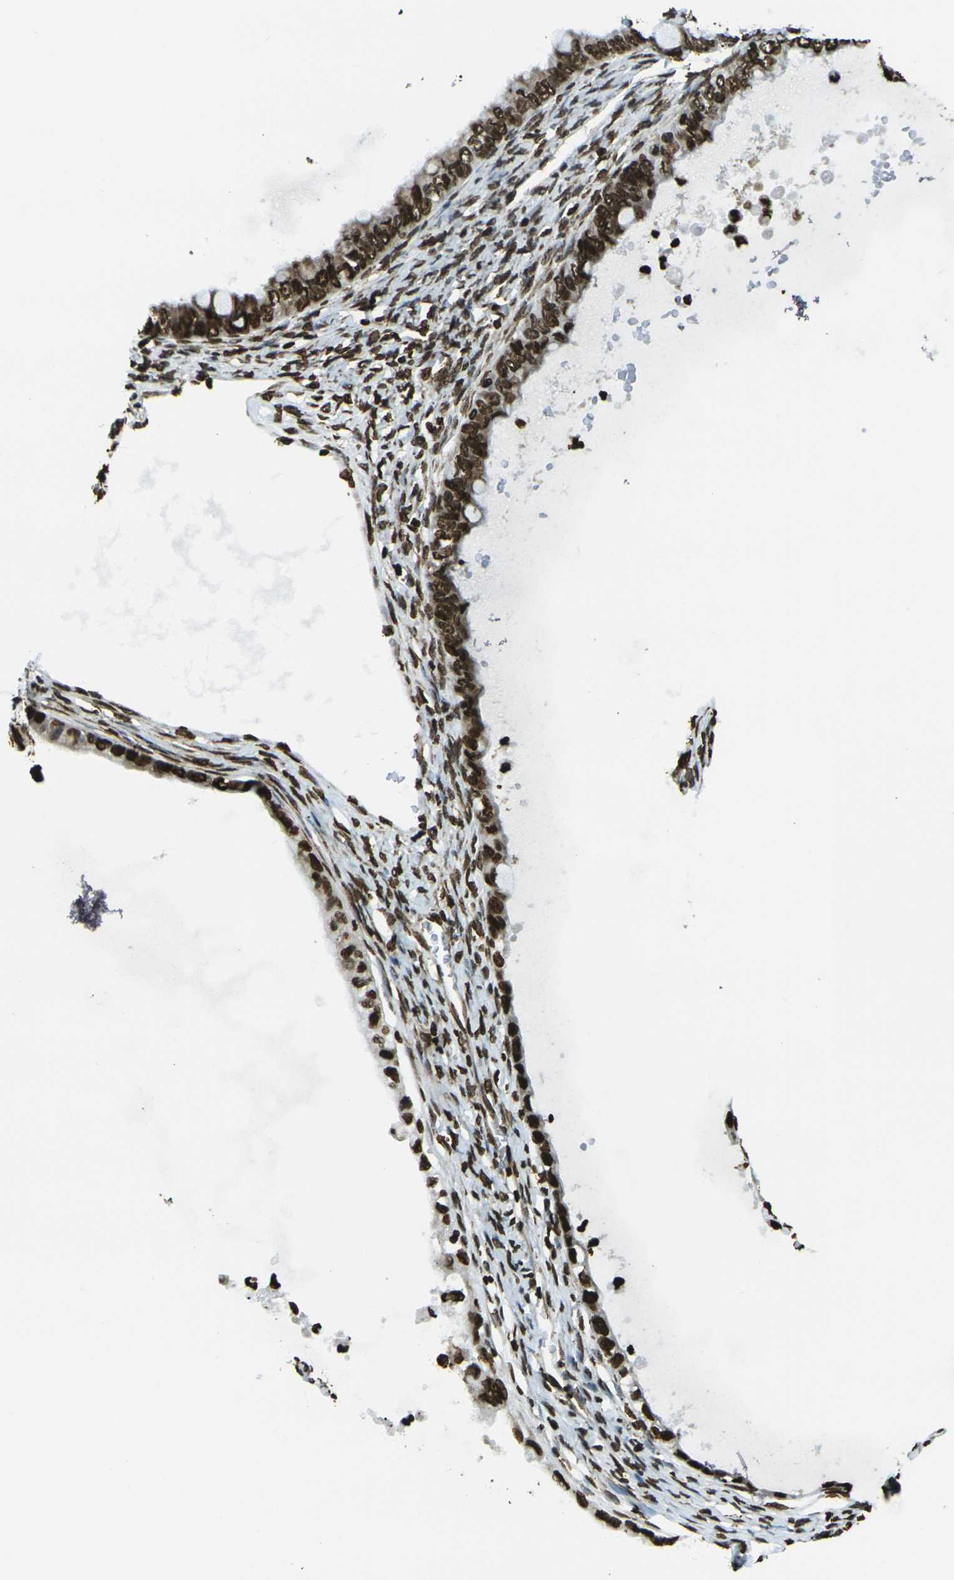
{"staining": {"intensity": "strong", "quantity": ">75%", "location": "nuclear"}, "tissue": "ovarian cancer", "cell_type": "Tumor cells", "image_type": "cancer", "snomed": [{"axis": "morphology", "description": "Cystadenocarcinoma, mucinous, NOS"}, {"axis": "topography", "description": "Ovary"}], "caption": "The histopathology image exhibits immunohistochemical staining of ovarian mucinous cystadenocarcinoma. There is strong nuclear expression is present in about >75% of tumor cells.", "gene": "H1-2", "patient": {"sex": "female", "age": 80}}